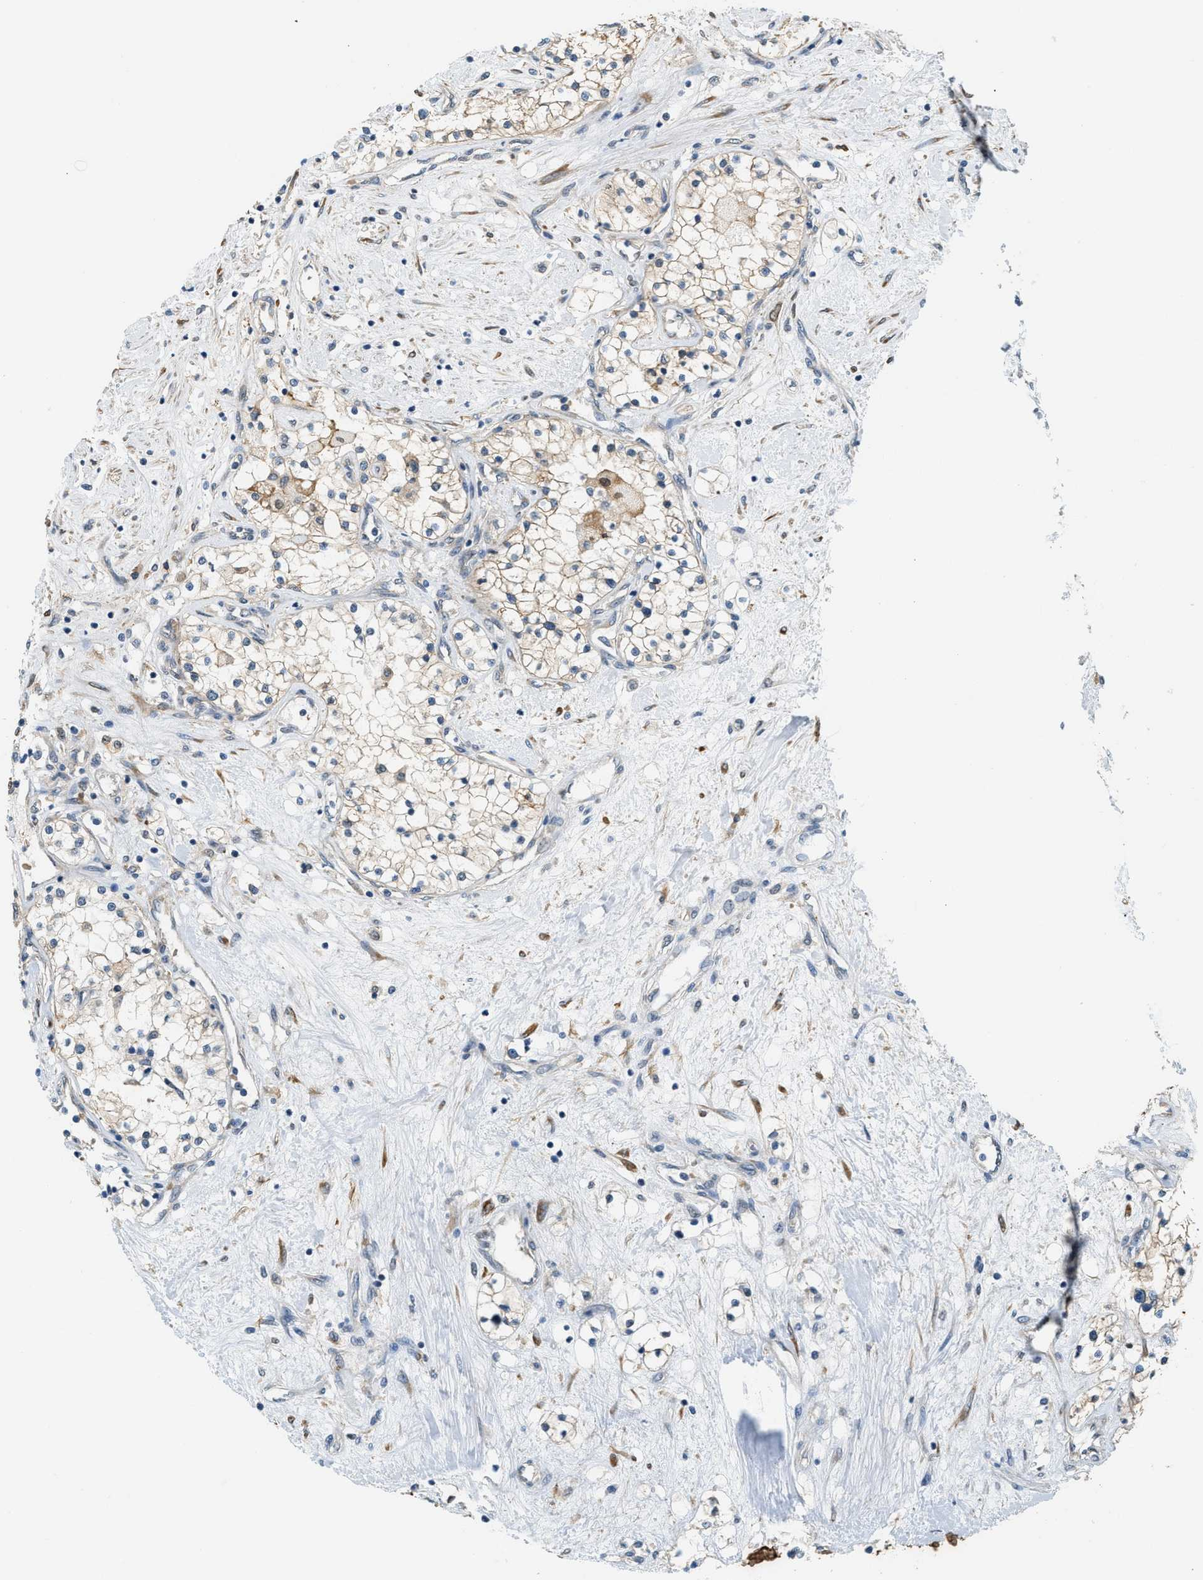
{"staining": {"intensity": "weak", "quantity": "25%-75%", "location": "cytoplasmic/membranous"}, "tissue": "renal cancer", "cell_type": "Tumor cells", "image_type": "cancer", "snomed": [{"axis": "morphology", "description": "Adenocarcinoma, NOS"}, {"axis": "topography", "description": "Kidney"}], "caption": "Immunohistochemical staining of renal cancer (adenocarcinoma) demonstrates weak cytoplasmic/membranous protein positivity in about 25%-75% of tumor cells. (brown staining indicates protein expression, while blue staining denotes nuclei).", "gene": "CYTH2", "patient": {"sex": "male", "age": 68}}